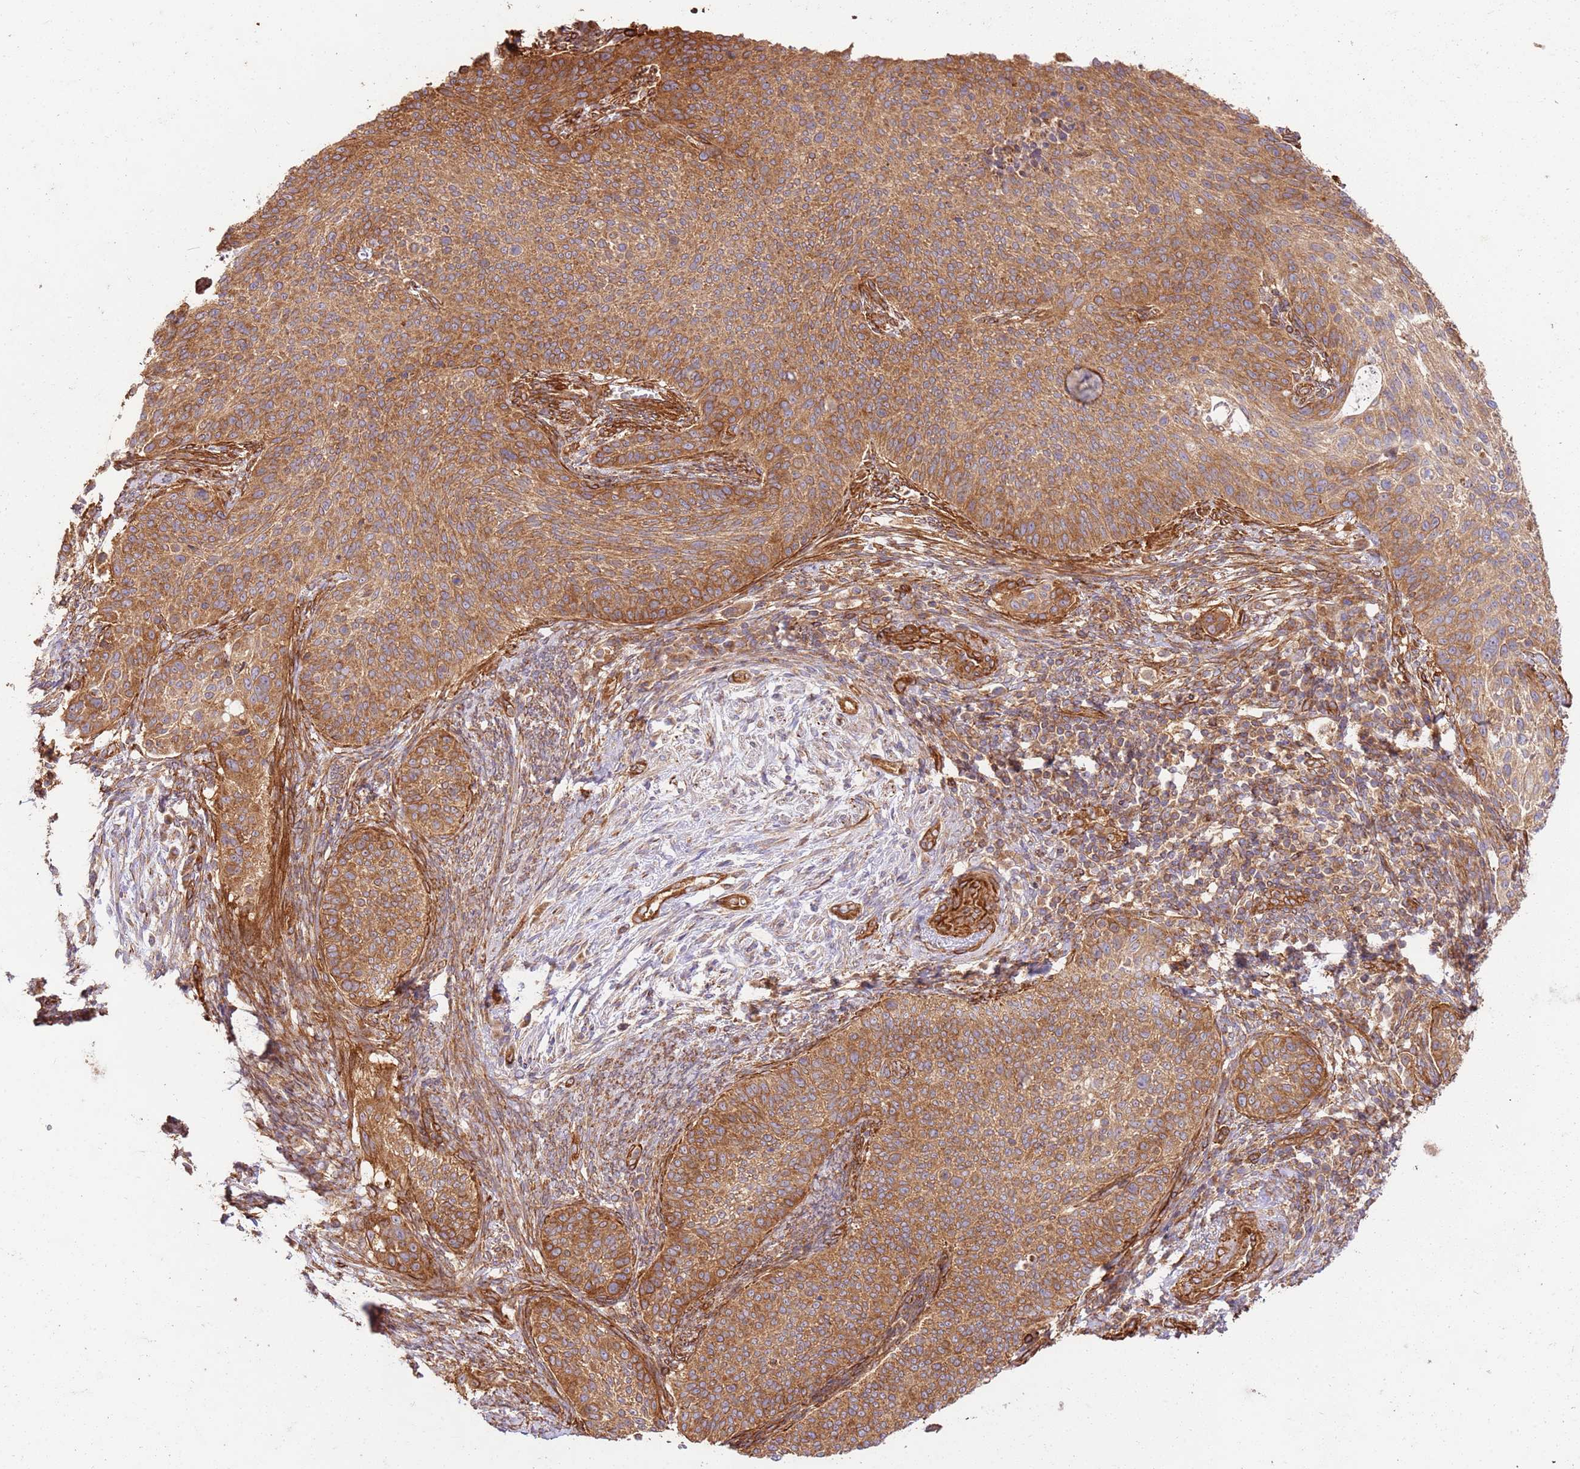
{"staining": {"intensity": "moderate", "quantity": ">75%", "location": "cytoplasmic/membranous"}, "tissue": "cervical cancer", "cell_type": "Tumor cells", "image_type": "cancer", "snomed": [{"axis": "morphology", "description": "Squamous cell carcinoma, NOS"}, {"axis": "topography", "description": "Cervix"}], "caption": "An image of human cervical cancer stained for a protein demonstrates moderate cytoplasmic/membranous brown staining in tumor cells.", "gene": "ZBTB39", "patient": {"sex": "female", "age": 70}}